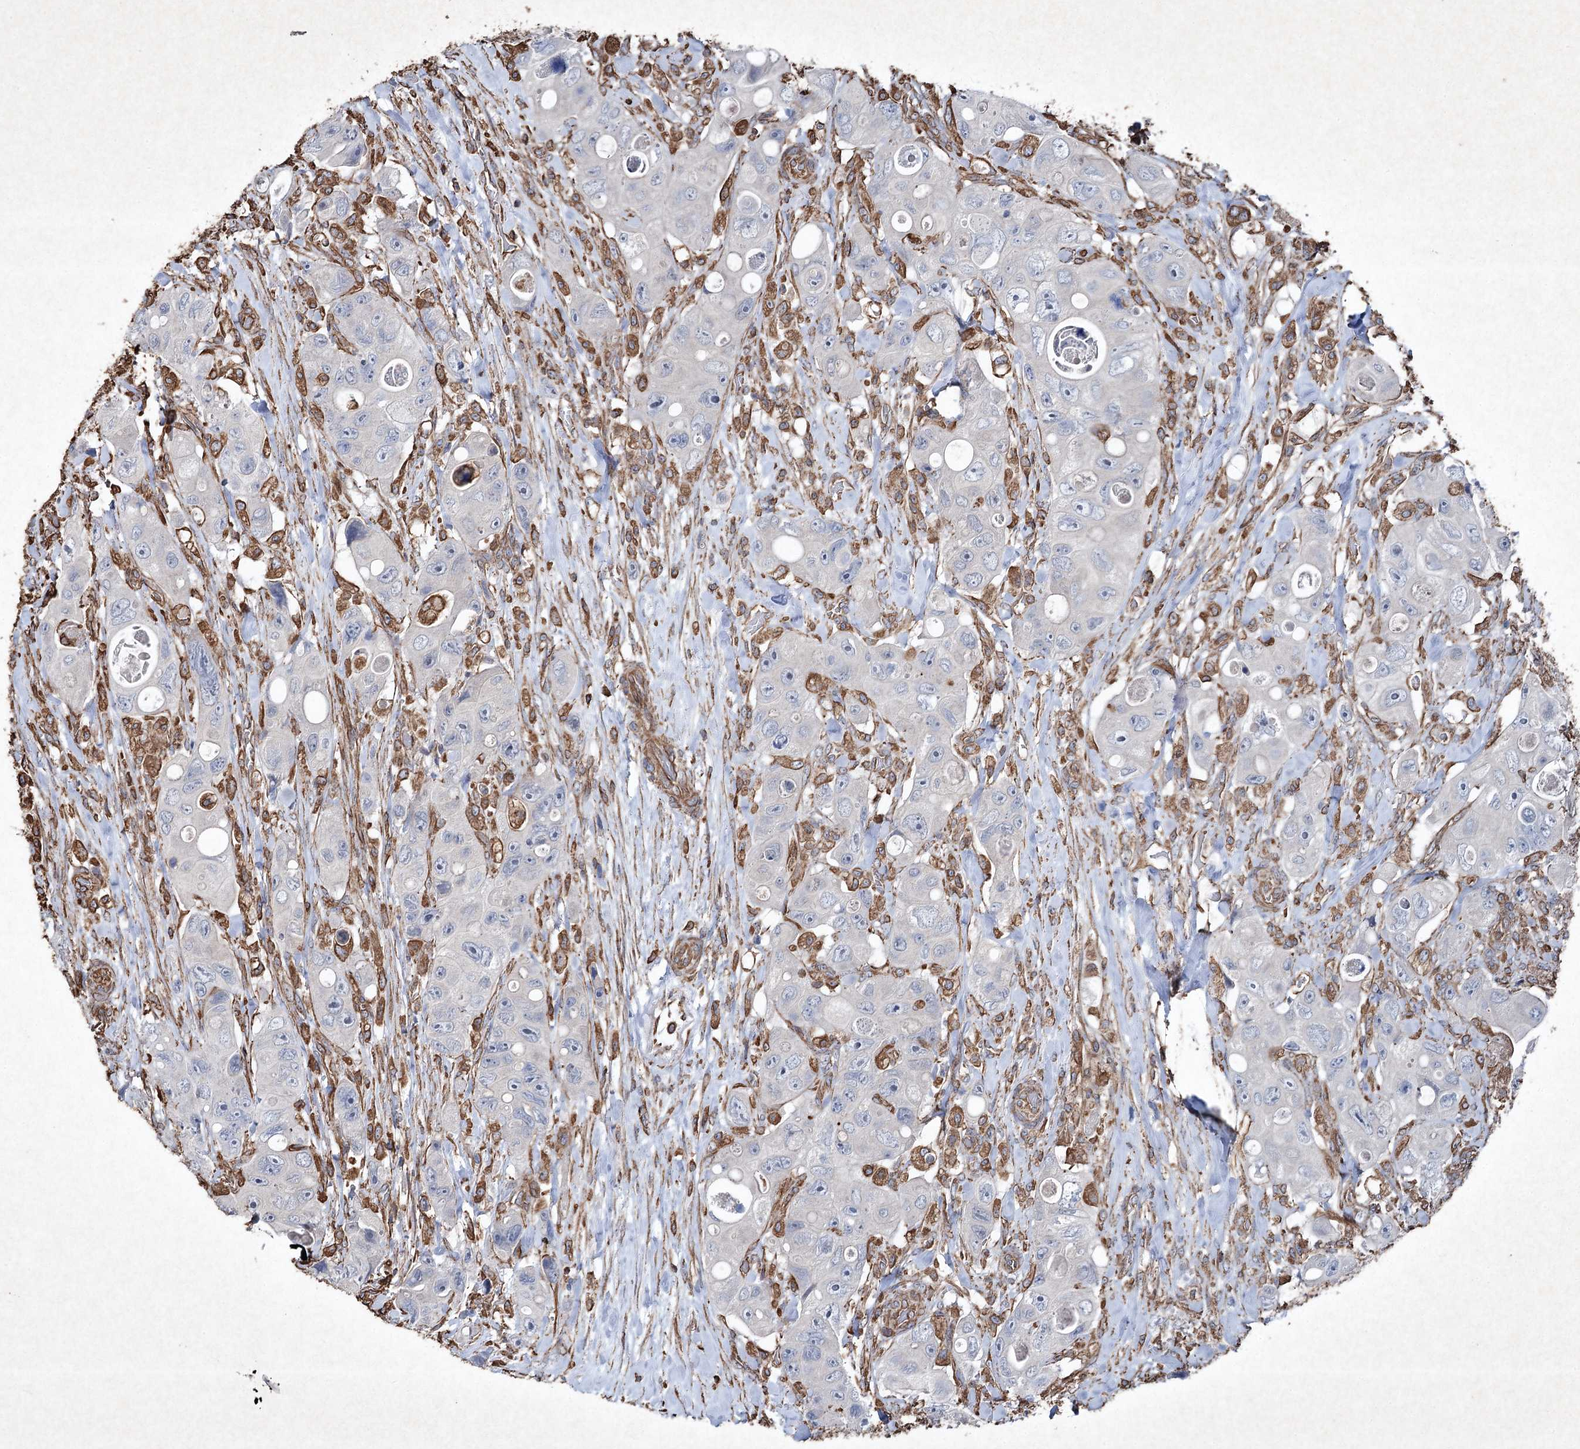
{"staining": {"intensity": "negative", "quantity": "none", "location": "none"}, "tissue": "colorectal cancer", "cell_type": "Tumor cells", "image_type": "cancer", "snomed": [{"axis": "morphology", "description": "Adenocarcinoma, NOS"}, {"axis": "topography", "description": "Colon"}], "caption": "Immunohistochemistry (IHC) photomicrograph of neoplastic tissue: colorectal cancer stained with DAB (3,3'-diaminobenzidine) reveals no significant protein positivity in tumor cells.", "gene": "CLEC4M", "patient": {"sex": "female", "age": 46}}